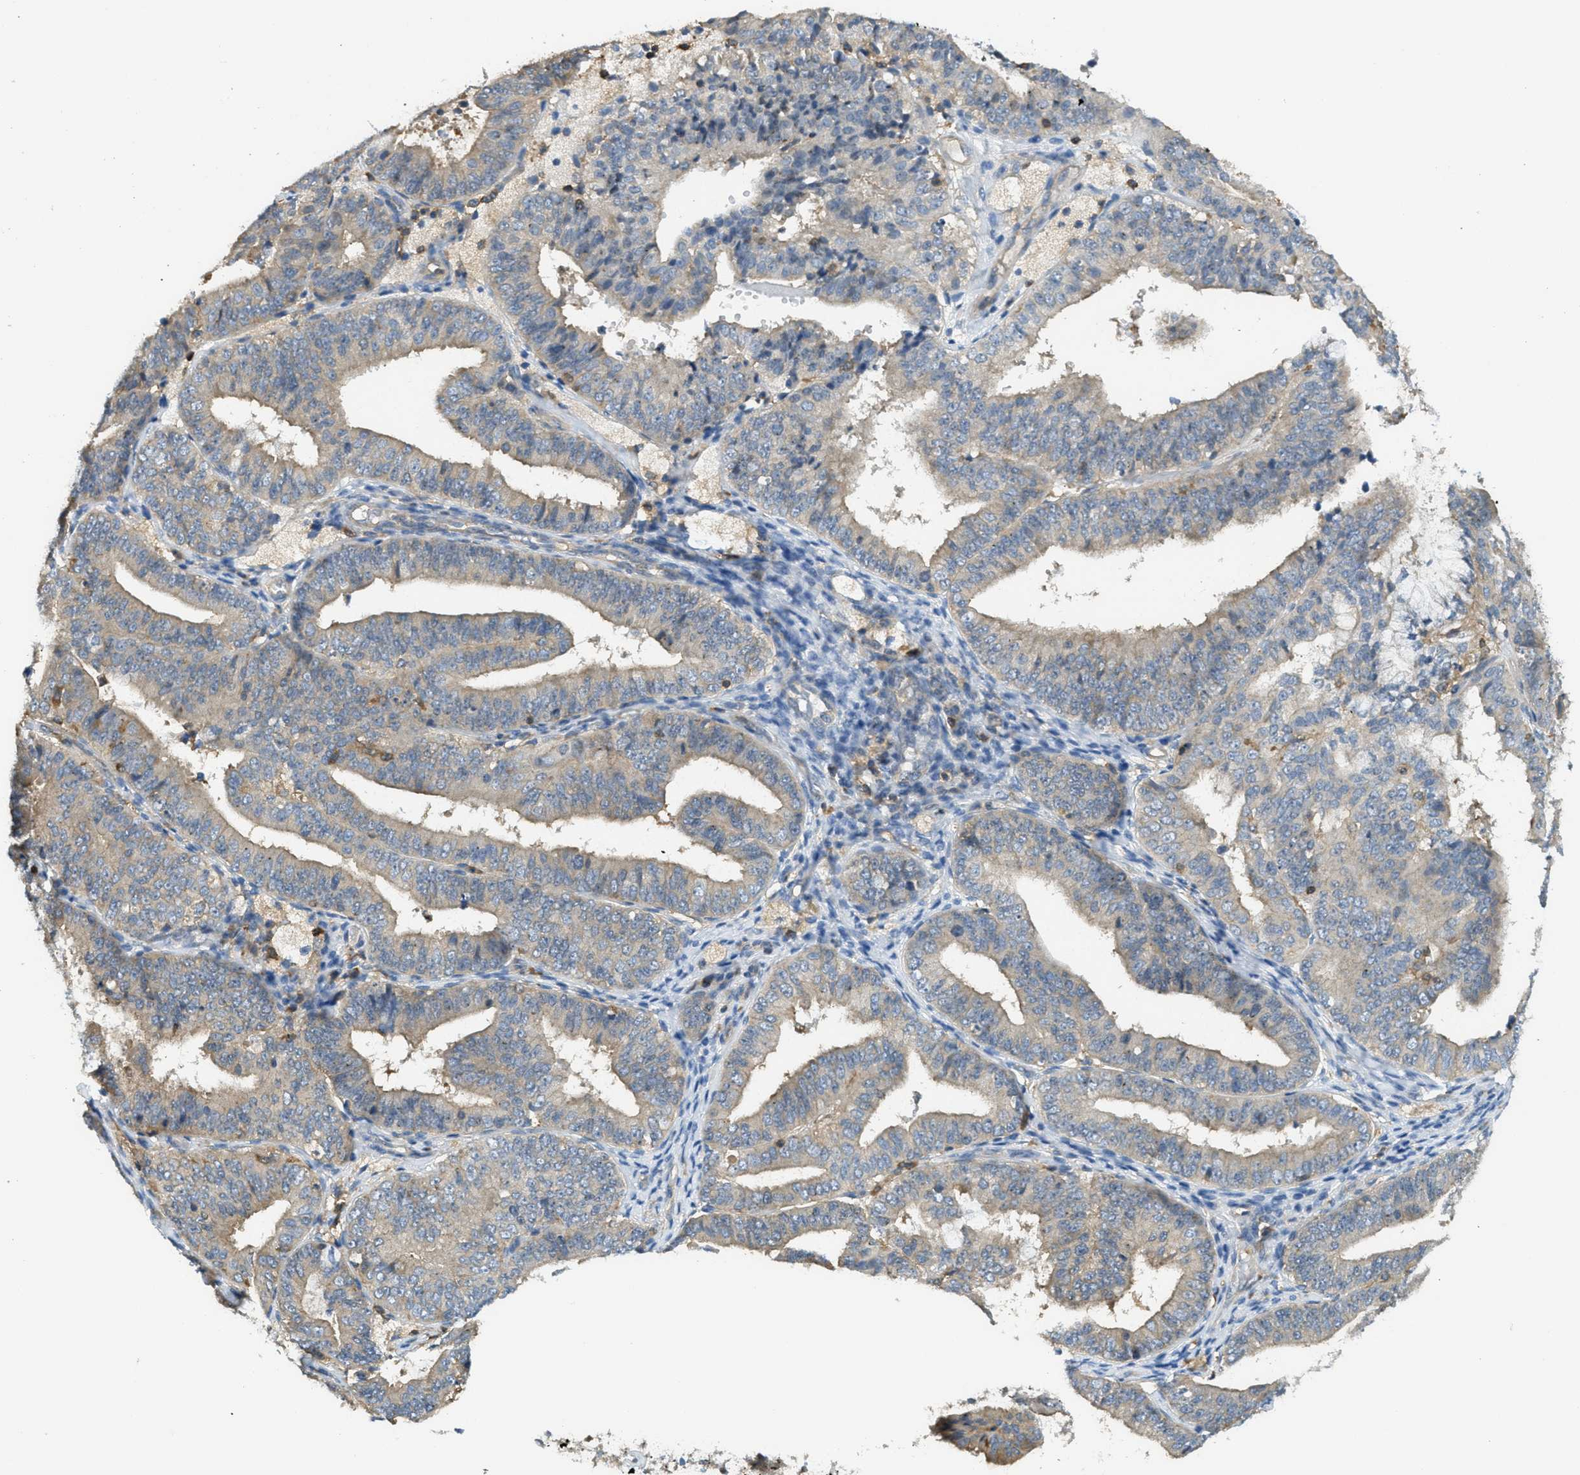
{"staining": {"intensity": "weak", "quantity": ">75%", "location": "cytoplasmic/membranous"}, "tissue": "endometrial cancer", "cell_type": "Tumor cells", "image_type": "cancer", "snomed": [{"axis": "morphology", "description": "Adenocarcinoma, NOS"}, {"axis": "topography", "description": "Endometrium"}], "caption": "DAB immunohistochemical staining of human endometrial cancer demonstrates weak cytoplasmic/membranous protein staining in approximately >75% of tumor cells.", "gene": "GRIK2", "patient": {"sex": "female", "age": 63}}